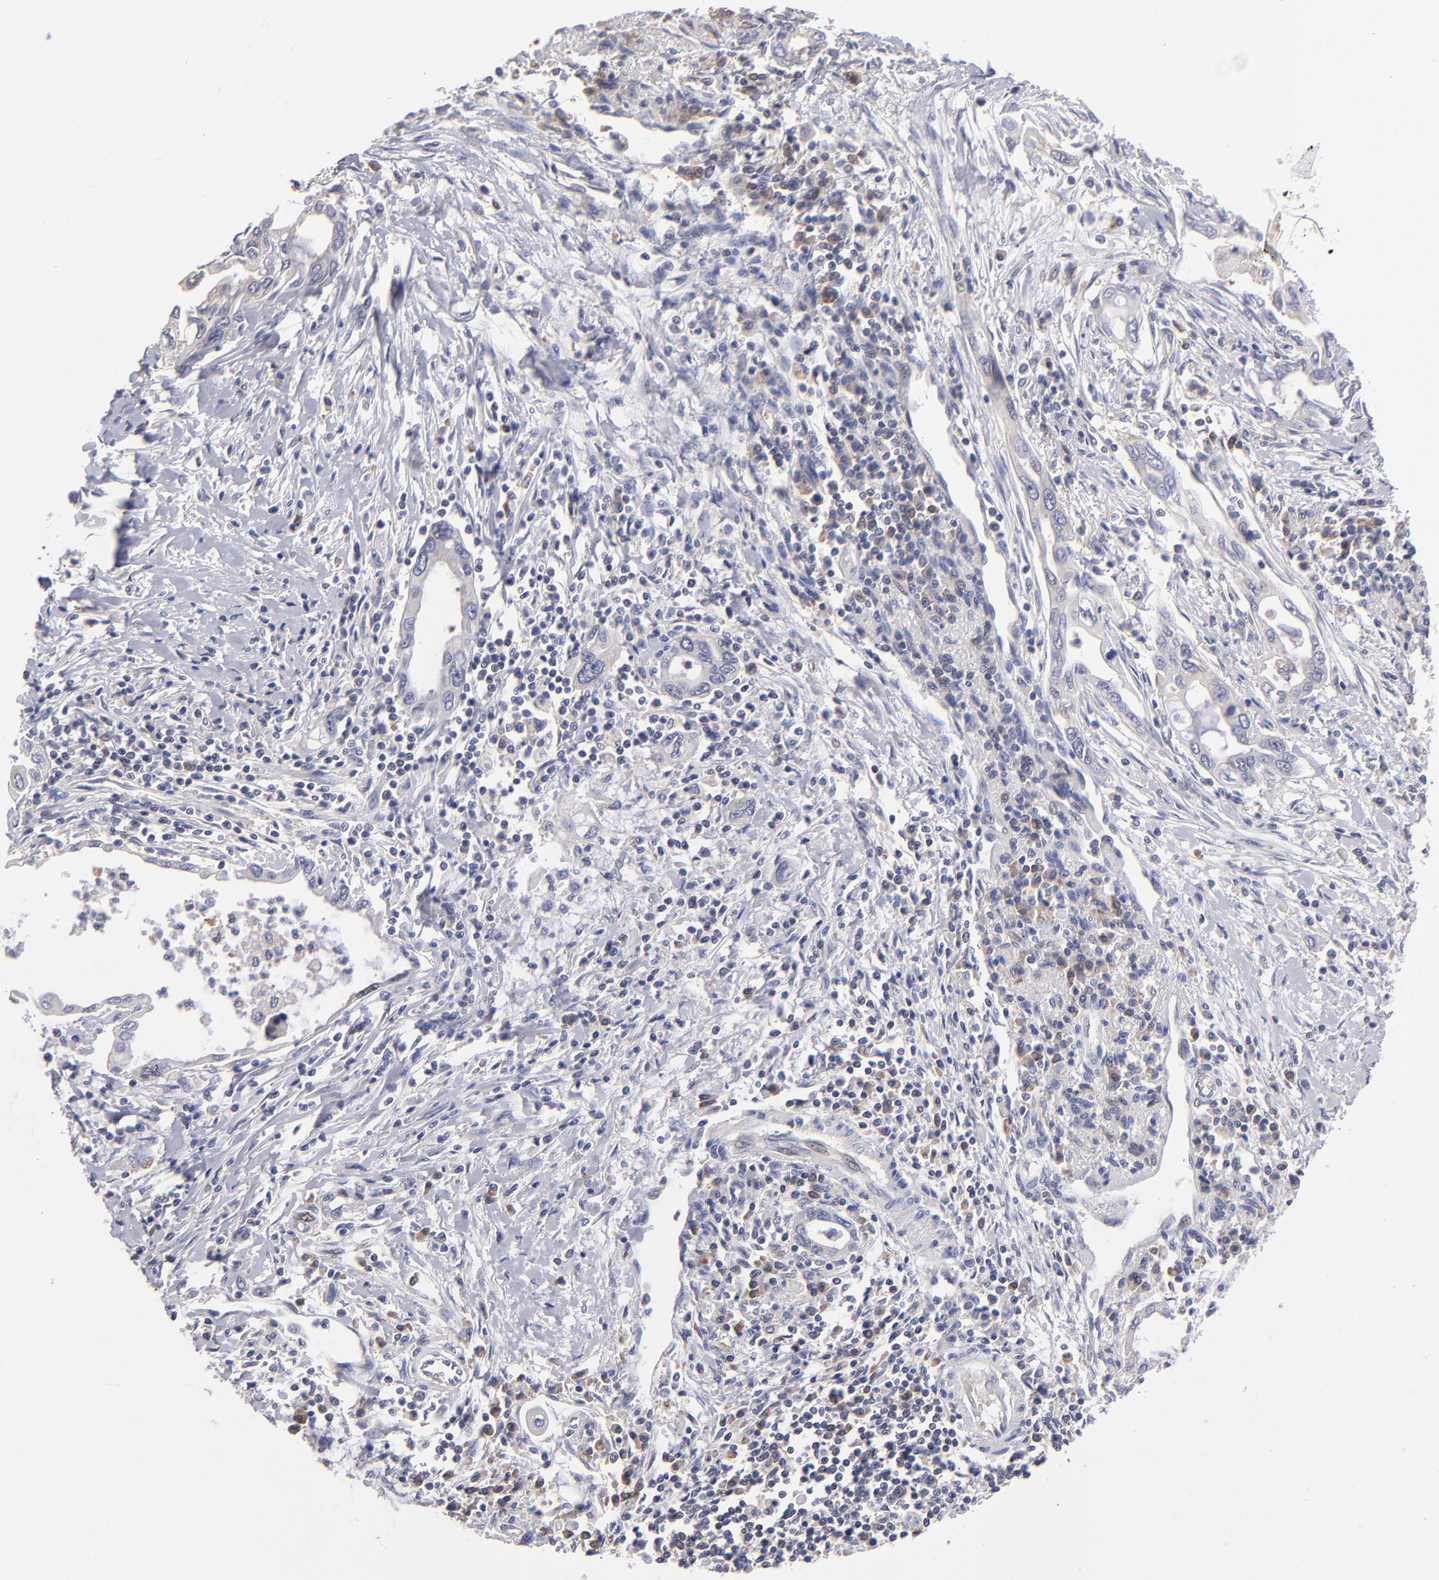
{"staining": {"intensity": "weak", "quantity": "25%-75%", "location": "cytoplasmic/membranous"}, "tissue": "pancreatic cancer", "cell_type": "Tumor cells", "image_type": "cancer", "snomed": [{"axis": "morphology", "description": "Adenocarcinoma, NOS"}, {"axis": "topography", "description": "Pancreas"}], "caption": "About 25%-75% of tumor cells in pancreatic cancer (adenocarcinoma) exhibit weak cytoplasmic/membranous protein expression as visualized by brown immunohistochemical staining.", "gene": "EIF3L", "patient": {"sex": "female", "age": 57}}